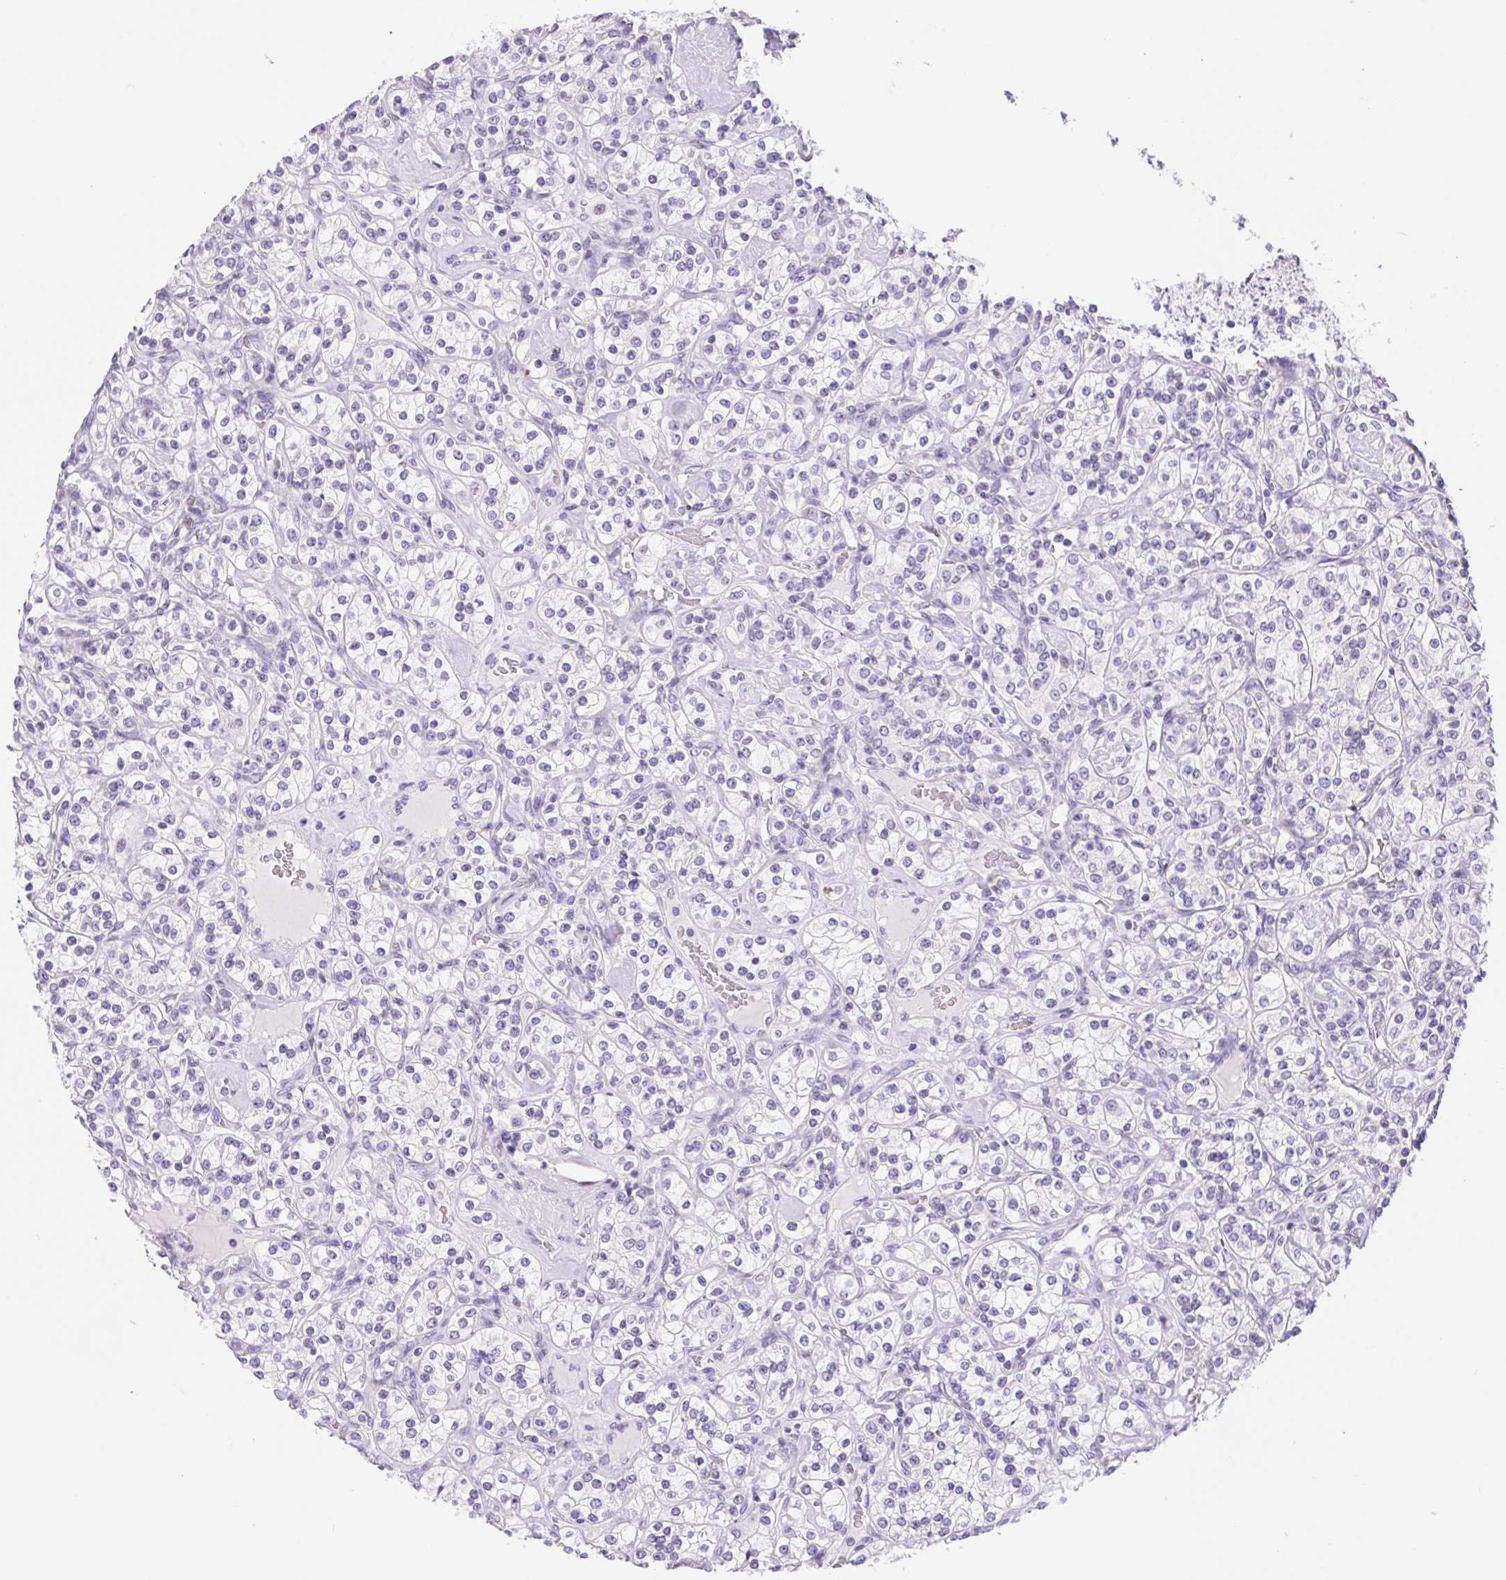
{"staining": {"intensity": "negative", "quantity": "none", "location": "none"}, "tissue": "renal cancer", "cell_type": "Tumor cells", "image_type": "cancer", "snomed": [{"axis": "morphology", "description": "Adenocarcinoma, NOS"}, {"axis": "topography", "description": "Kidney"}], "caption": "Human renal cancer (adenocarcinoma) stained for a protein using IHC reveals no staining in tumor cells.", "gene": "ASGR2", "patient": {"sex": "male", "age": 77}}